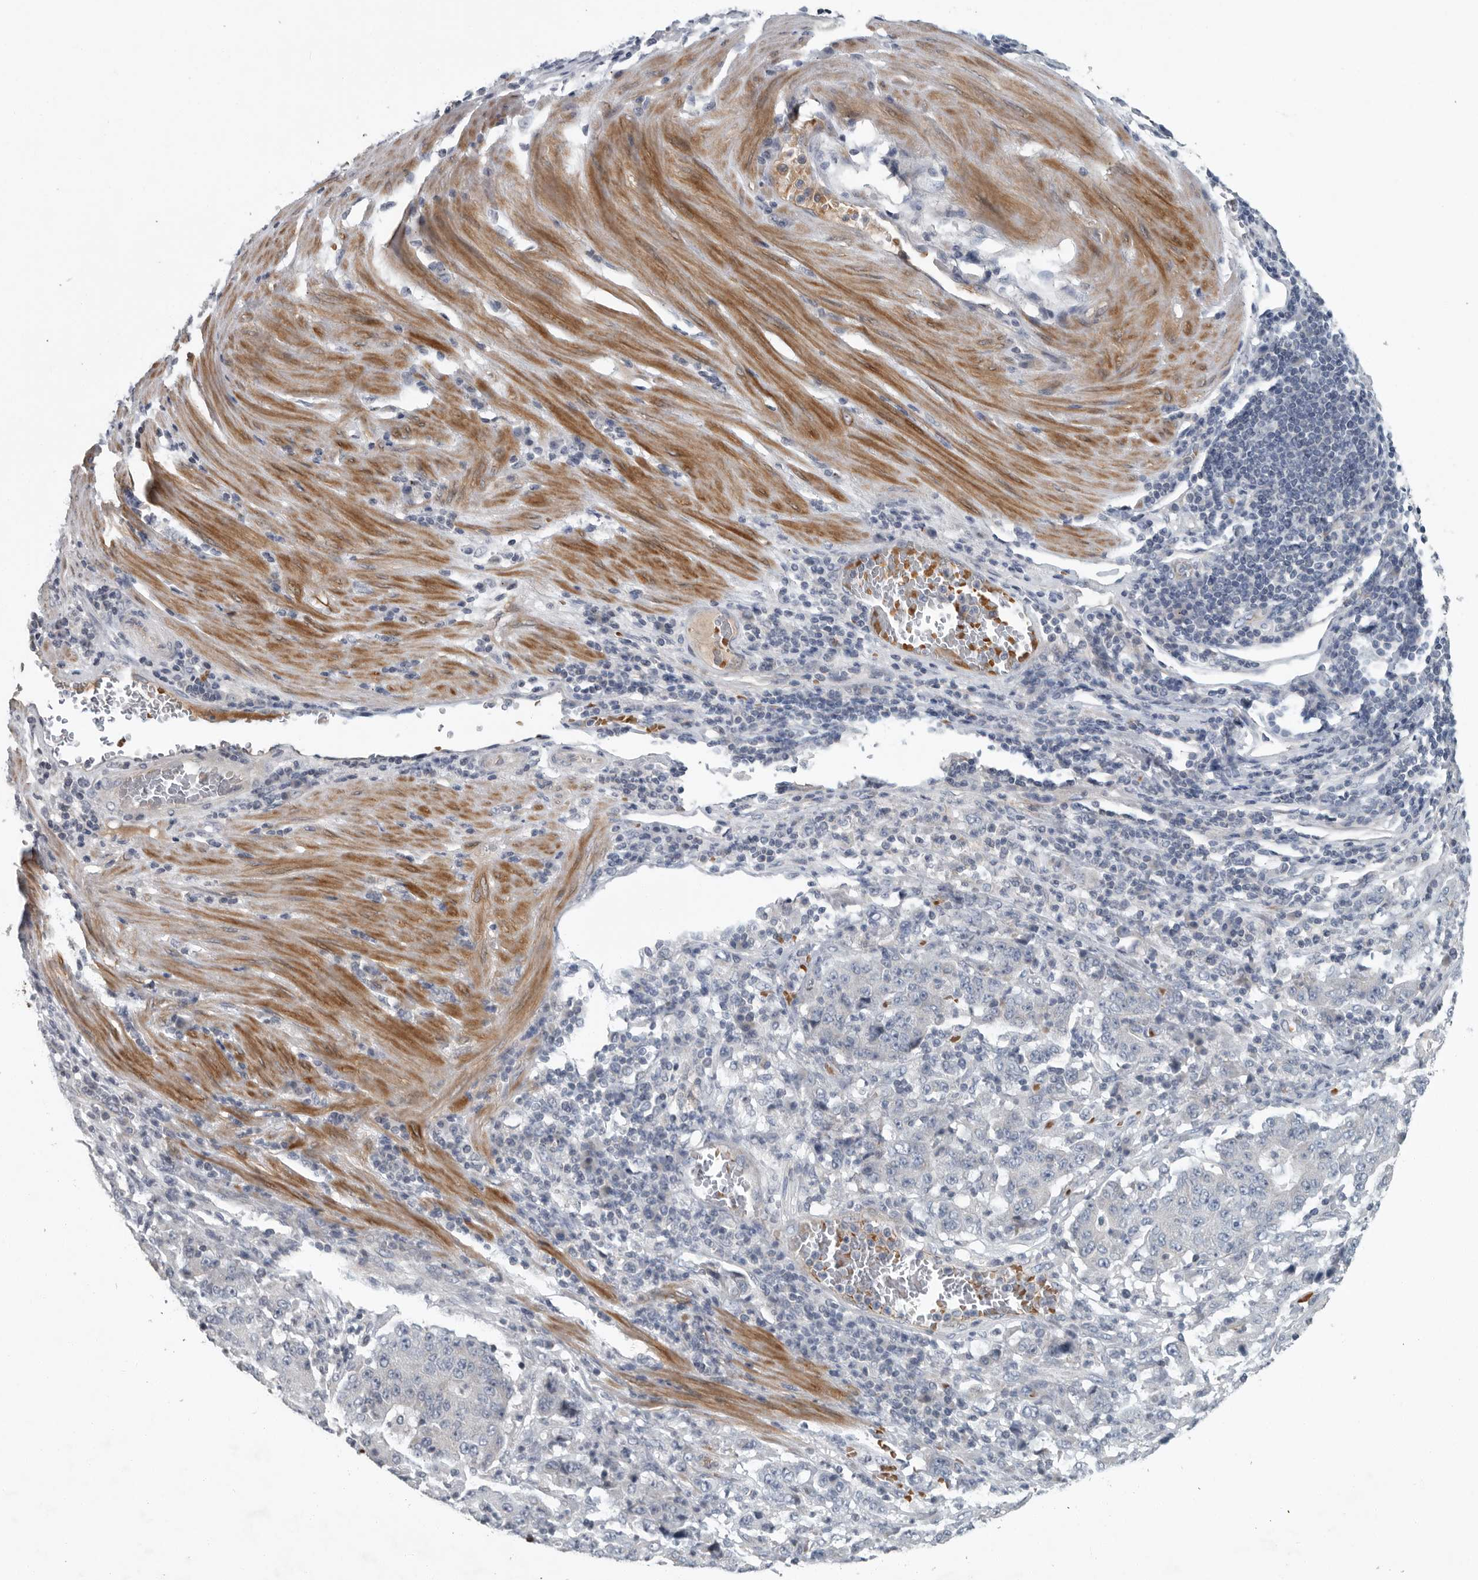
{"staining": {"intensity": "negative", "quantity": "none", "location": "none"}, "tissue": "stomach cancer", "cell_type": "Tumor cells", "image_type": "cancer", "snomed": [{"axis": "morphology", "description": "Normal tissue, NOS"}, {"axis": "morphology", "description": "Adenocarcinoma, NOS"}, {"axis": "topography", "description": "Stomach, upper"}, {"axis": "topography", "description": "Stomach"}], "caption": "This is an IHC micrograph of stomach adenocarcinoma. There is no staining in tumor cells.", "gene": "MPP3", "patient": {"sex": "male", "age": 59}}